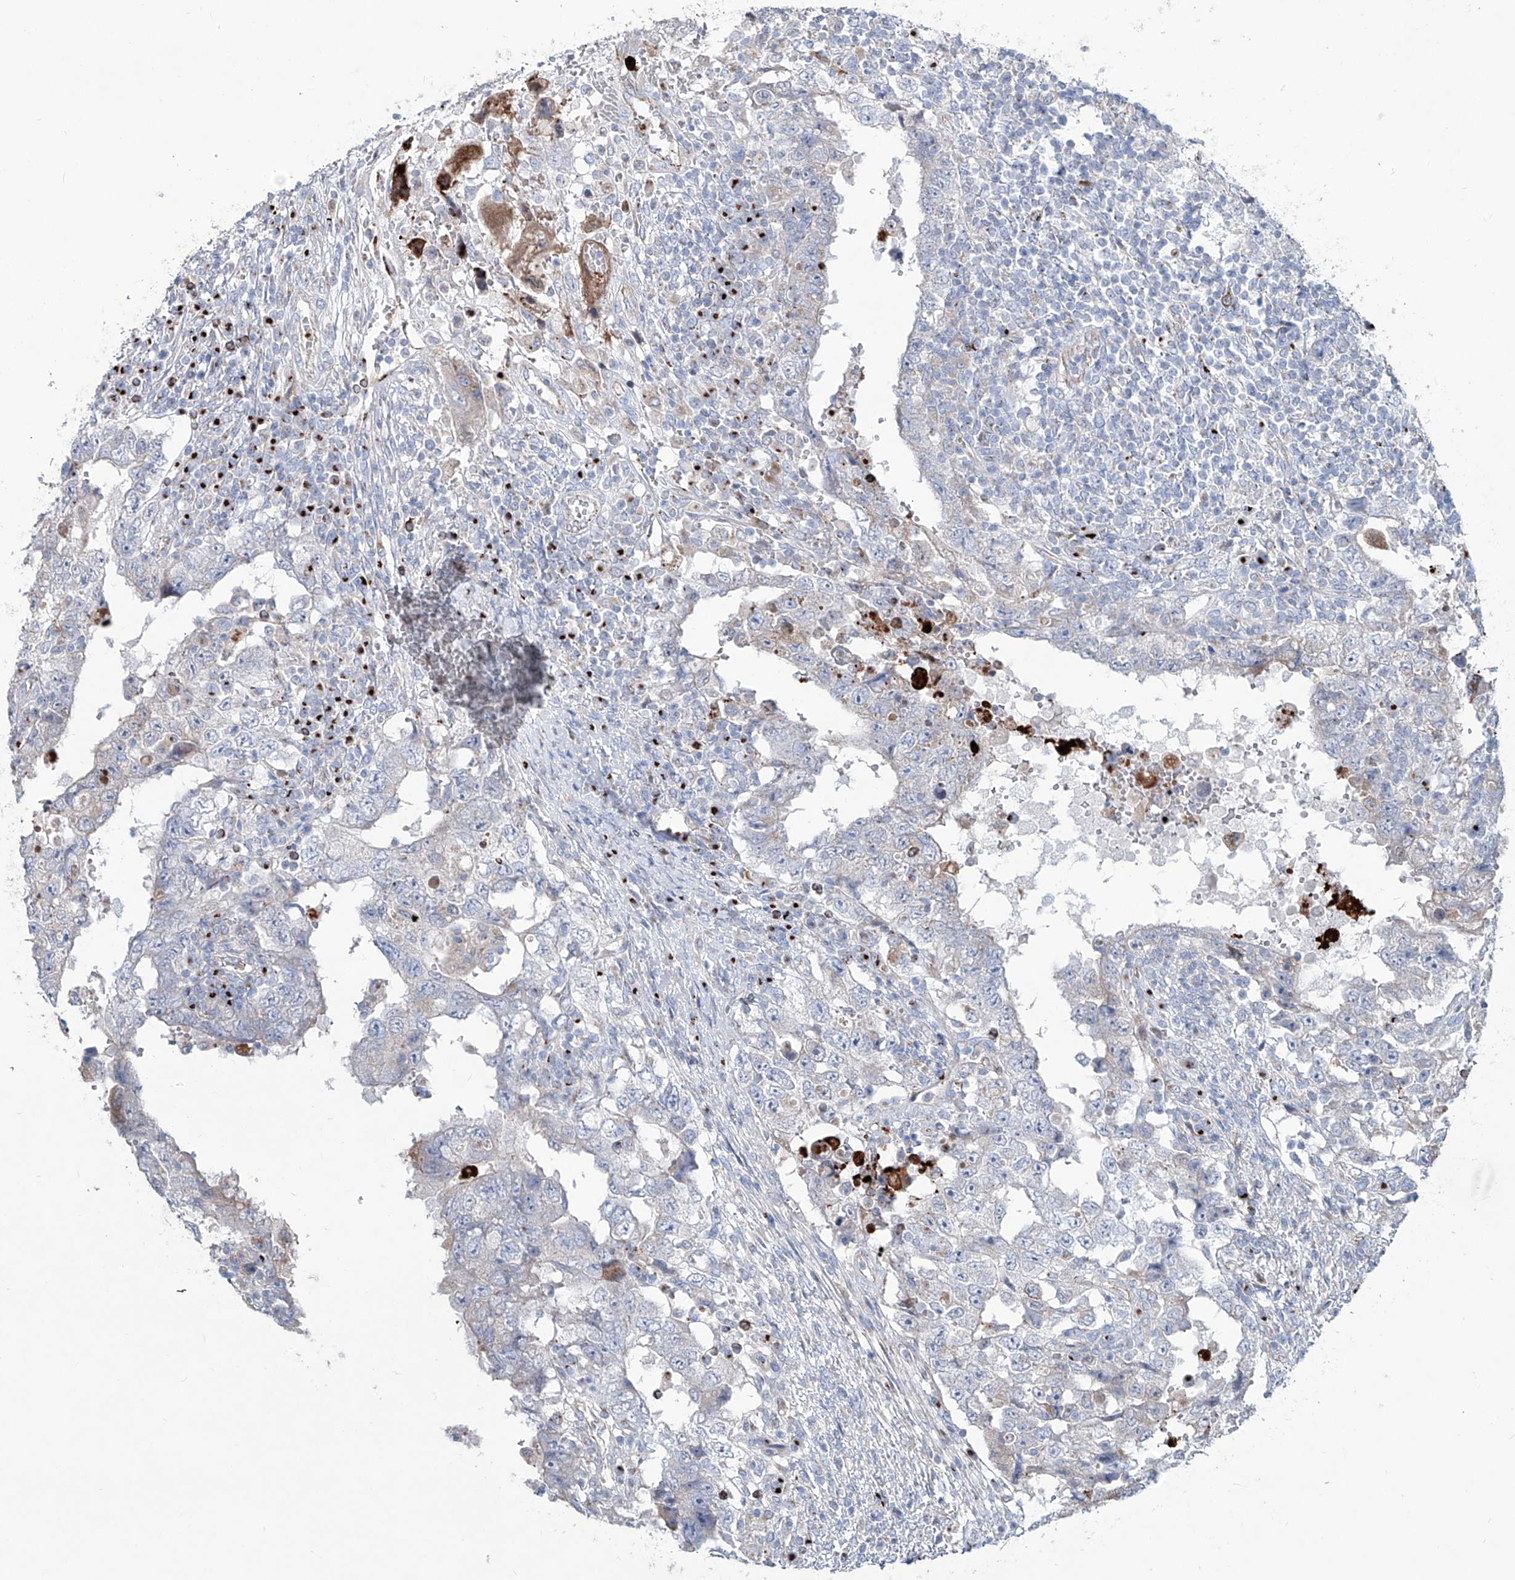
{"staining": {"intensity": "negative", "quantity": "none", "location": "none"}, "tissue": "testis cancer", "cell_type": "Tumor cells", "image_type": "cancer", "snomed": [{"axis": "morphology", "description": "Carcinoma, Embryonal, NOS"}, {"axis": "topography", "description": "Testis"}], "caption": "Immunohistochemistry of testis cancer (embryonal carcinoma) displays no positivity in tumor cells.", "gene": "CDH5", "patient": {"sex": "male", "age": 26}}